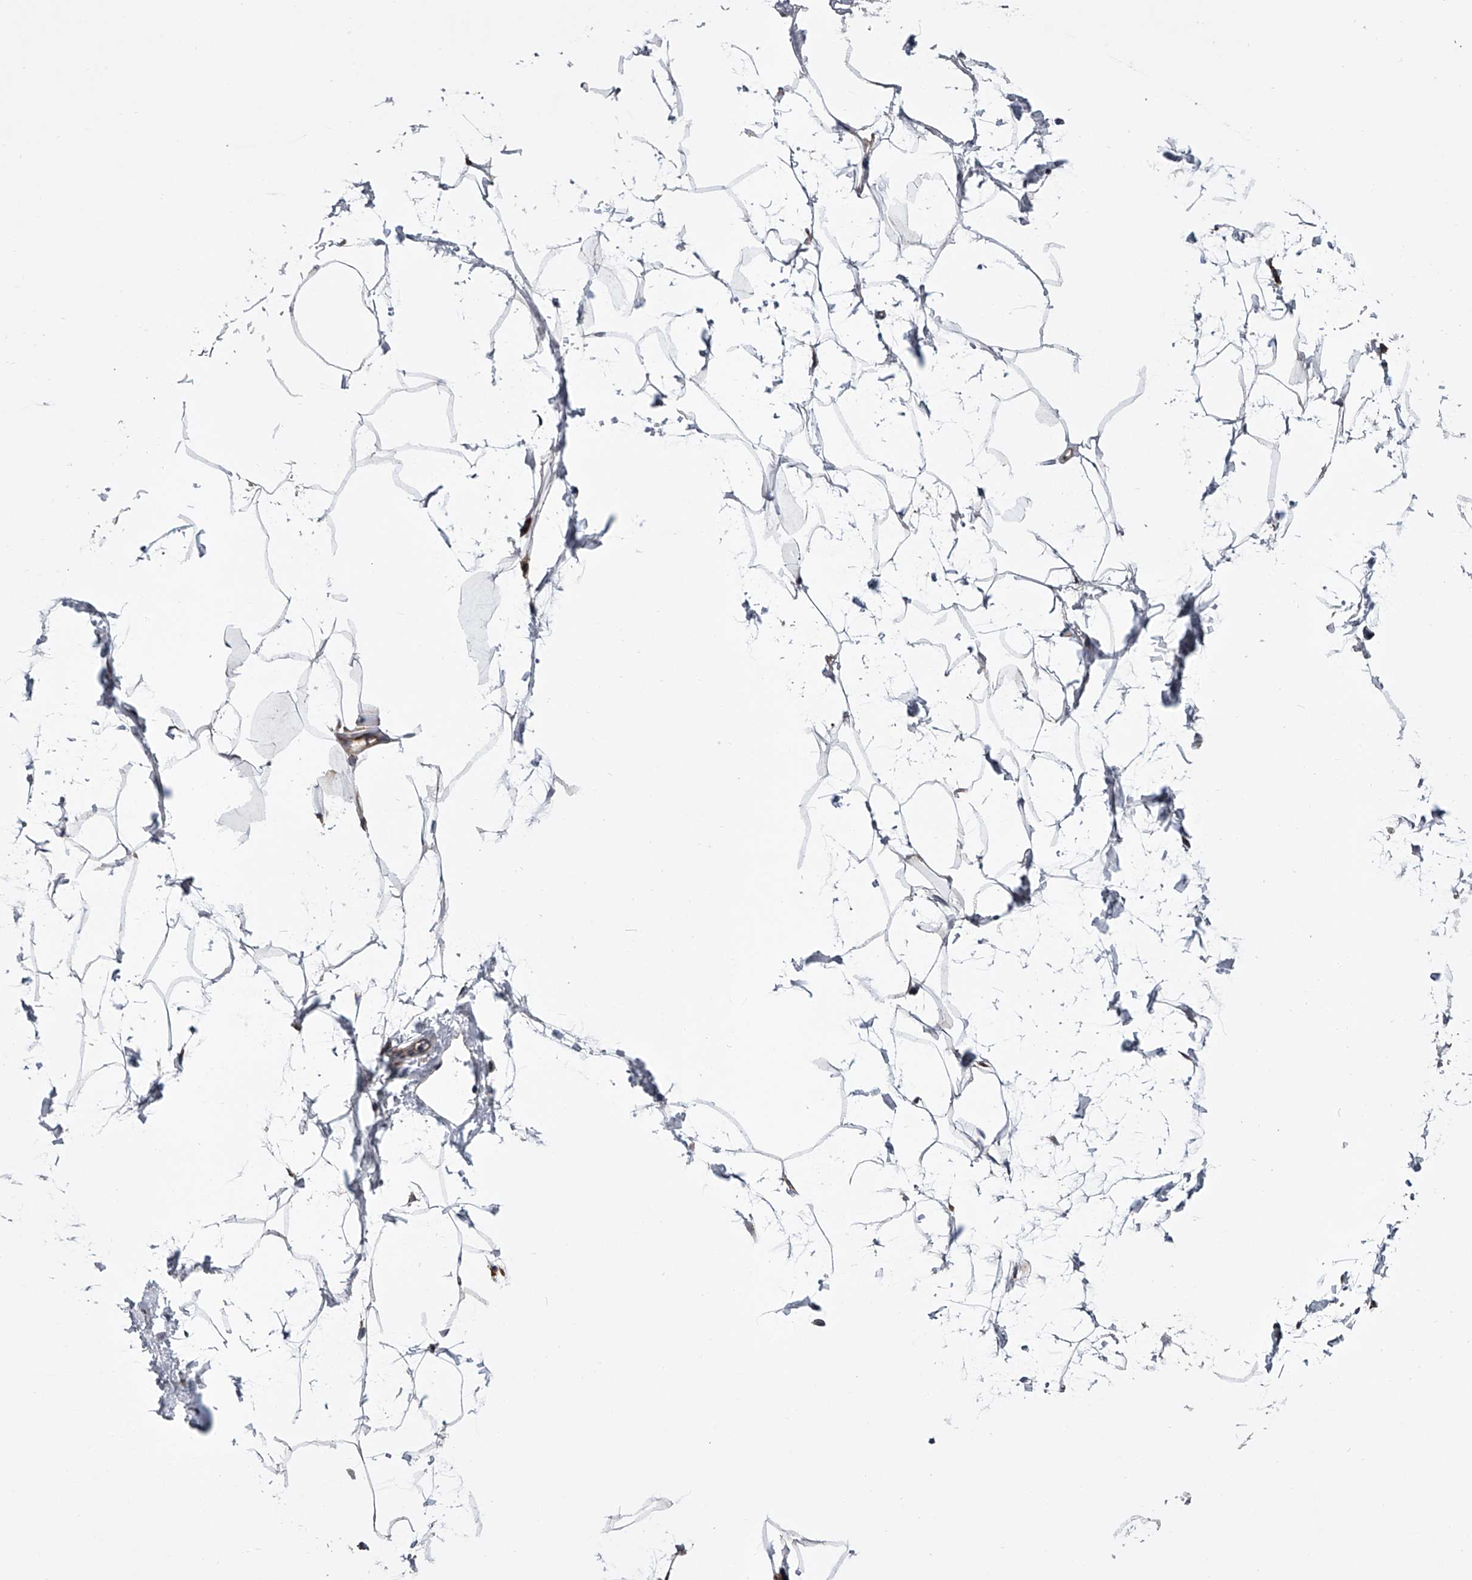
{"staining": {"intensity": "negative", "quantity": "none", "location": "none"}, "tissue": "breast", "cell_type": "Adipocytes", "image_type": "normal", "snomed": [{"axis": "morphology", "description": "Normal tissue, NOS"}, {"axis": "morphology", "description": "Lobular carcinoma"}, {"axis": "topography", "description": "Breast"}], "caption": "Adipocytes show no significant staining in benign breast.", "gene": "TRIM8", "patient": {"sex": "female", "age": 62}}